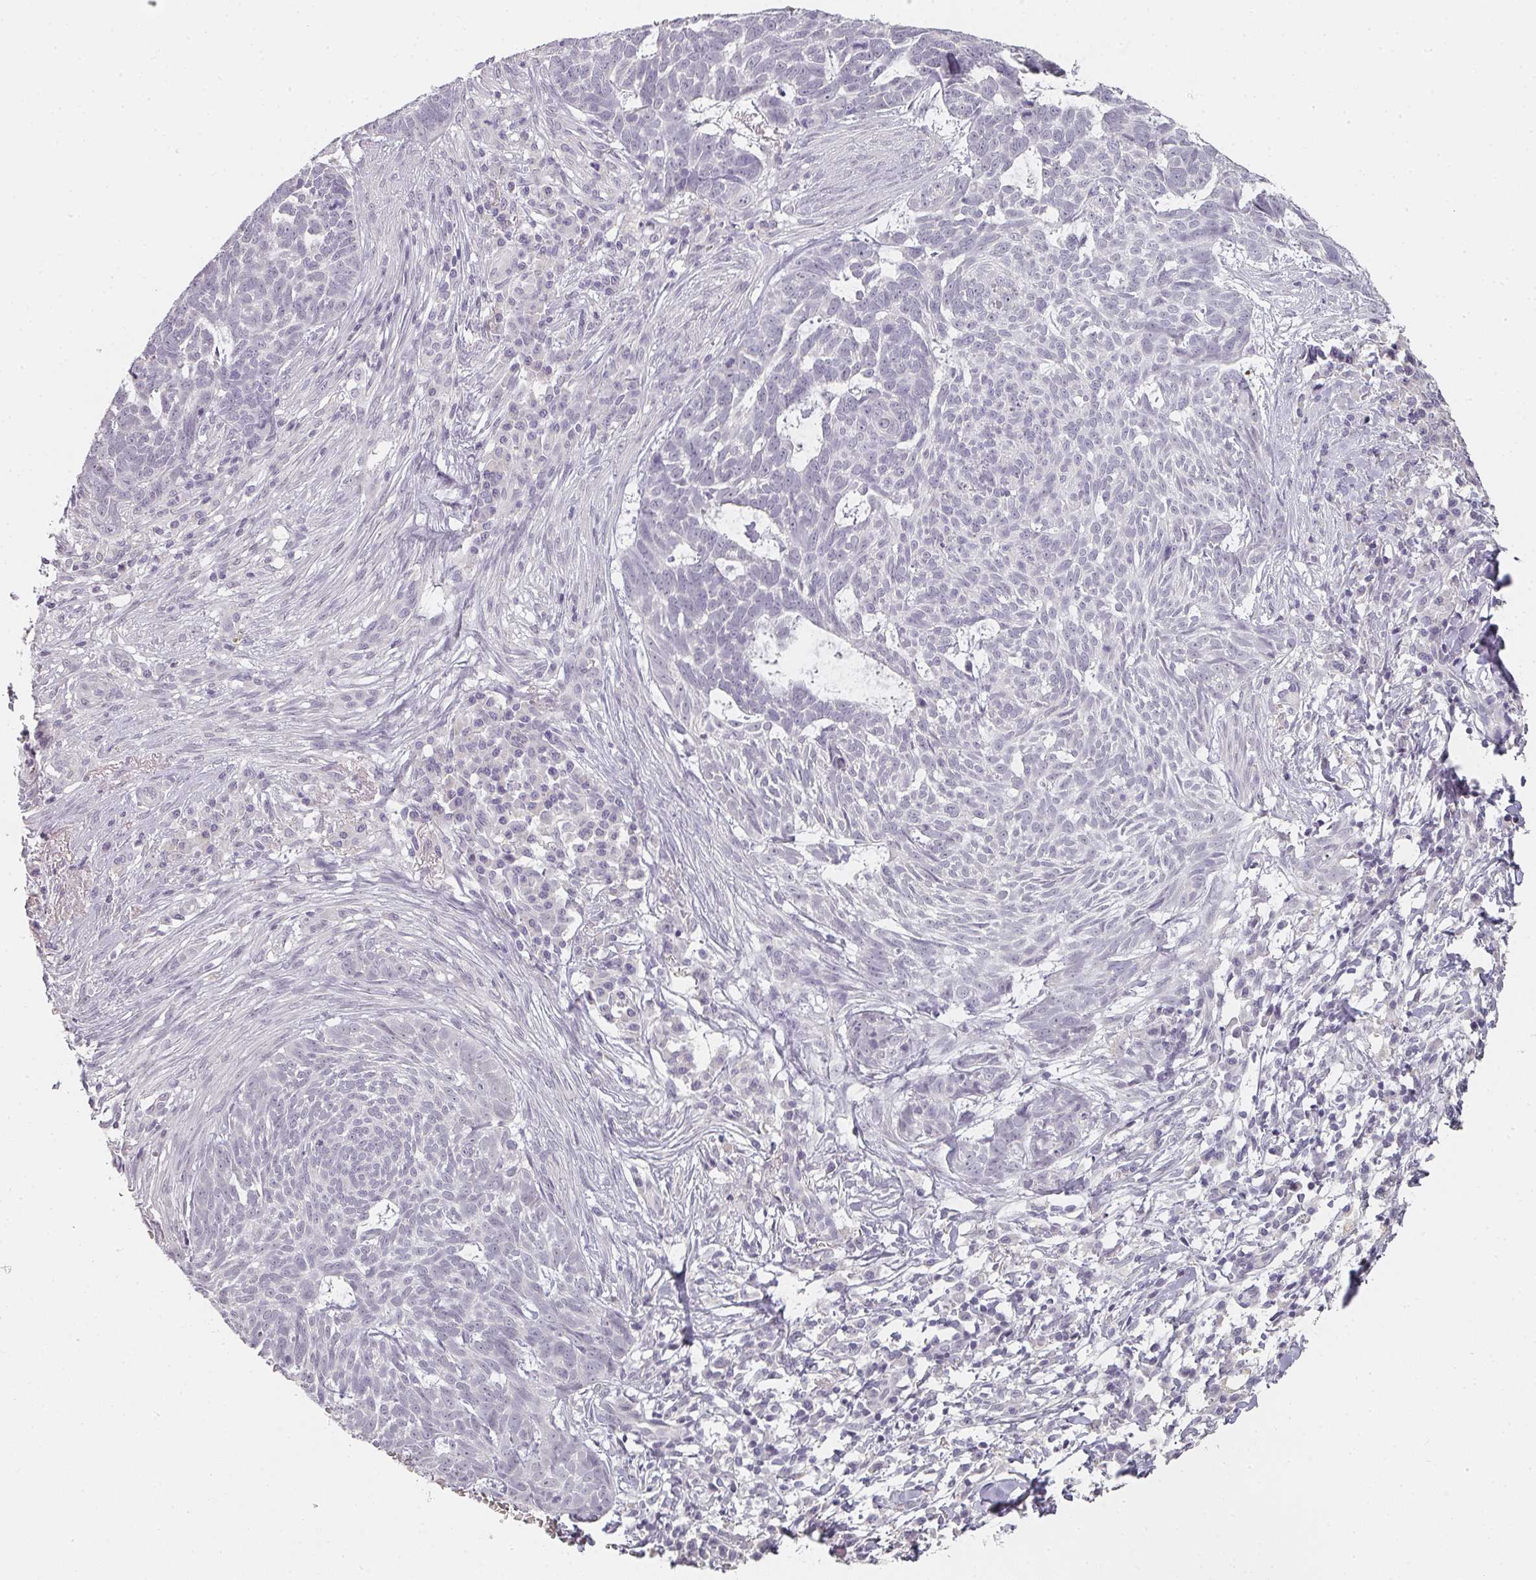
{"staining": {"intensity": "negative", "quantity": "none", "location": "none"}, "tissue": "skin cancer", "cell_type": "Tumor cells", "image_type": "cancer", "snomed": [{"axis": "morphology", "description": "Basal cell carcinoma"}, {"axis": "topography", "description": "Skin"}], "caption": "Human skin basal cell carcinoma stained for a protein using IHC demonstrates no expression in tumor cells.", "gene": "SHISA2", "patient": {"sex": "female", "age": 93}}